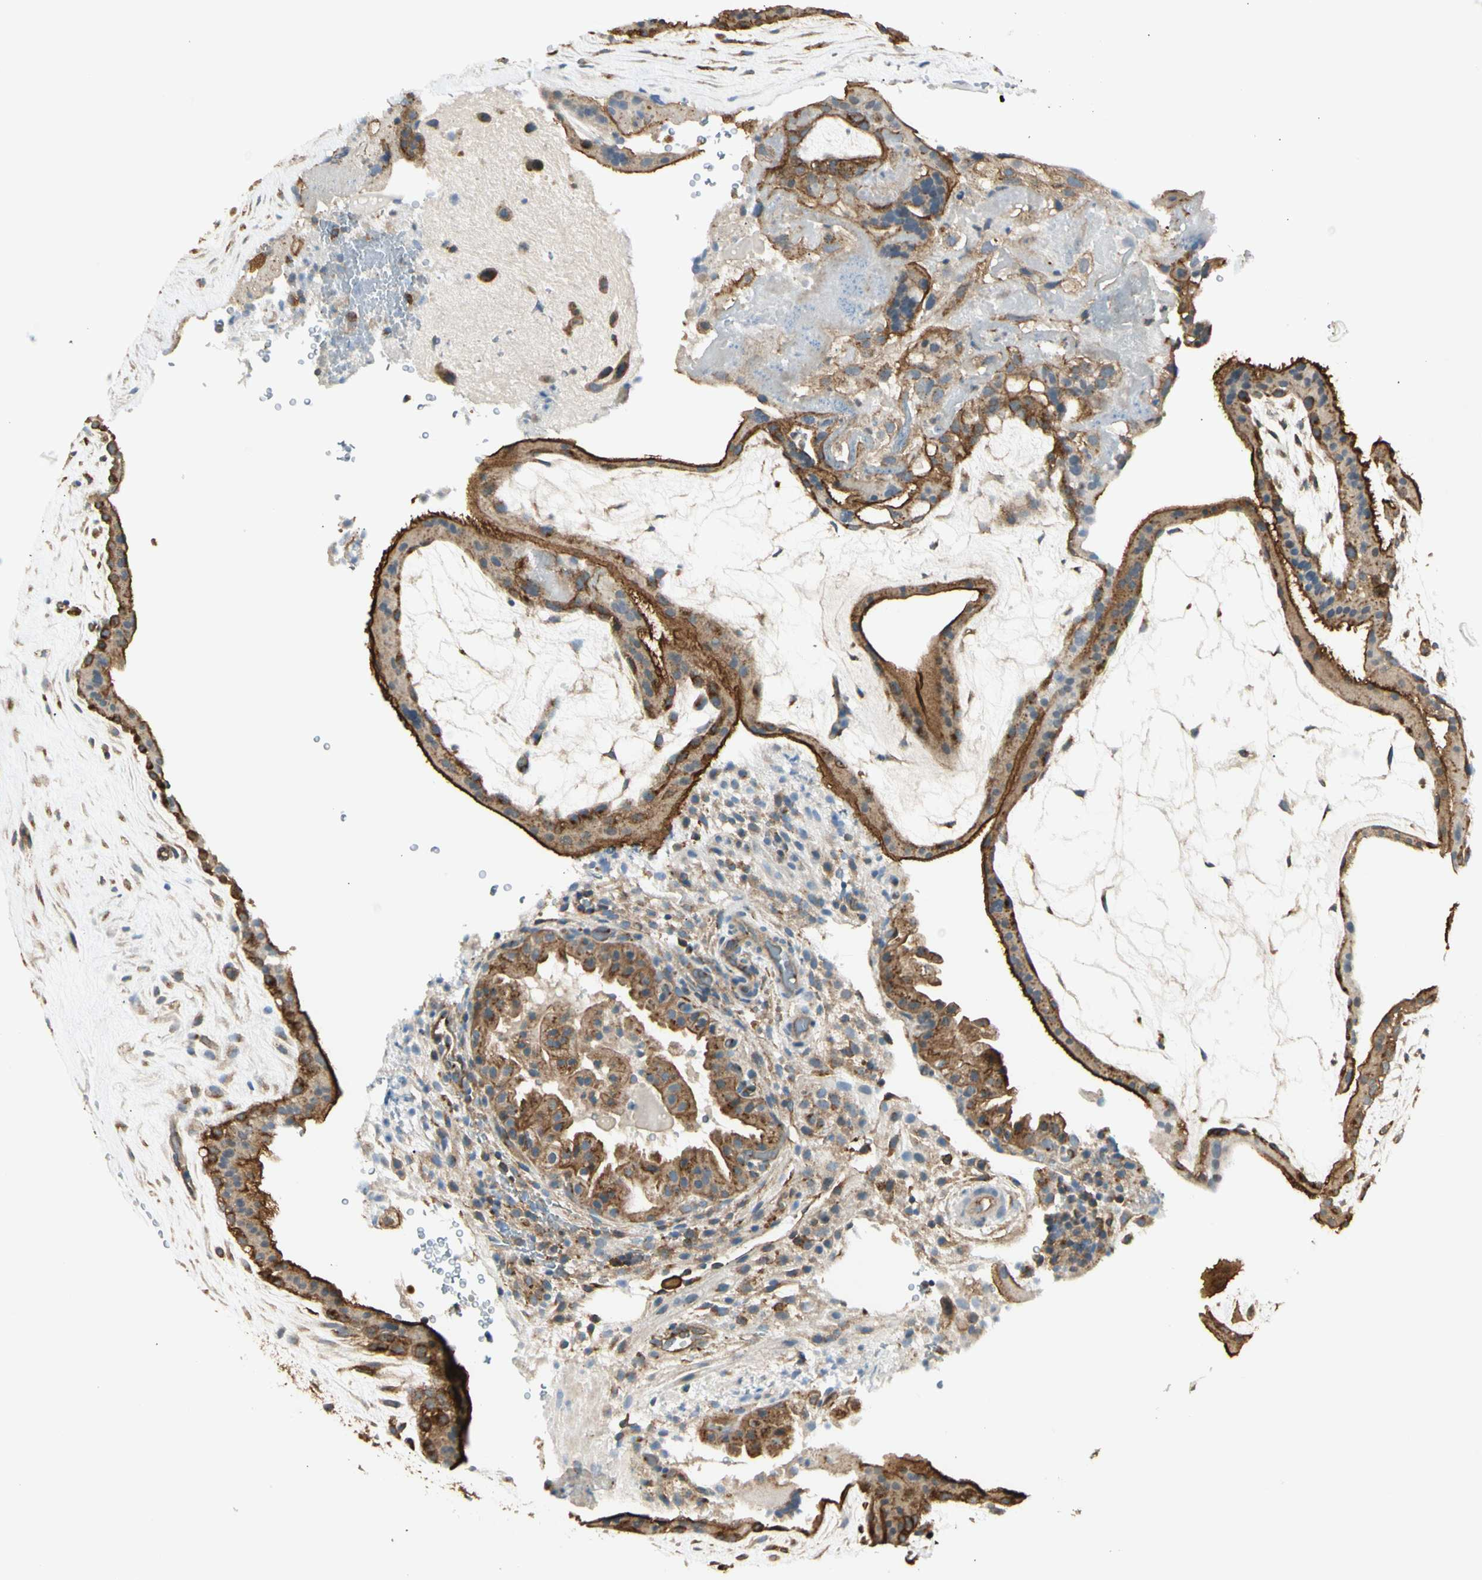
{"staining": {"intensity": "weak", "quantity": ">75%", "location": "cytoplasmic/membranous"}, "tissue": "placenta", "cell_type": "Decidual cells", "image_type": "normal", "snomed": [{"axis": "morphology", "description": "Normal tissue, NOS"}, {"axis": "topography", "description": "Placenta"}], "caption": "Immunohistochemical staining of normal placenta displays low levels of weak cytoplasmic/membranous positivity in approximately >75% of decidual cells.", "gene": "AGFG1", "patient": {"sex": "female", "age": 19}}